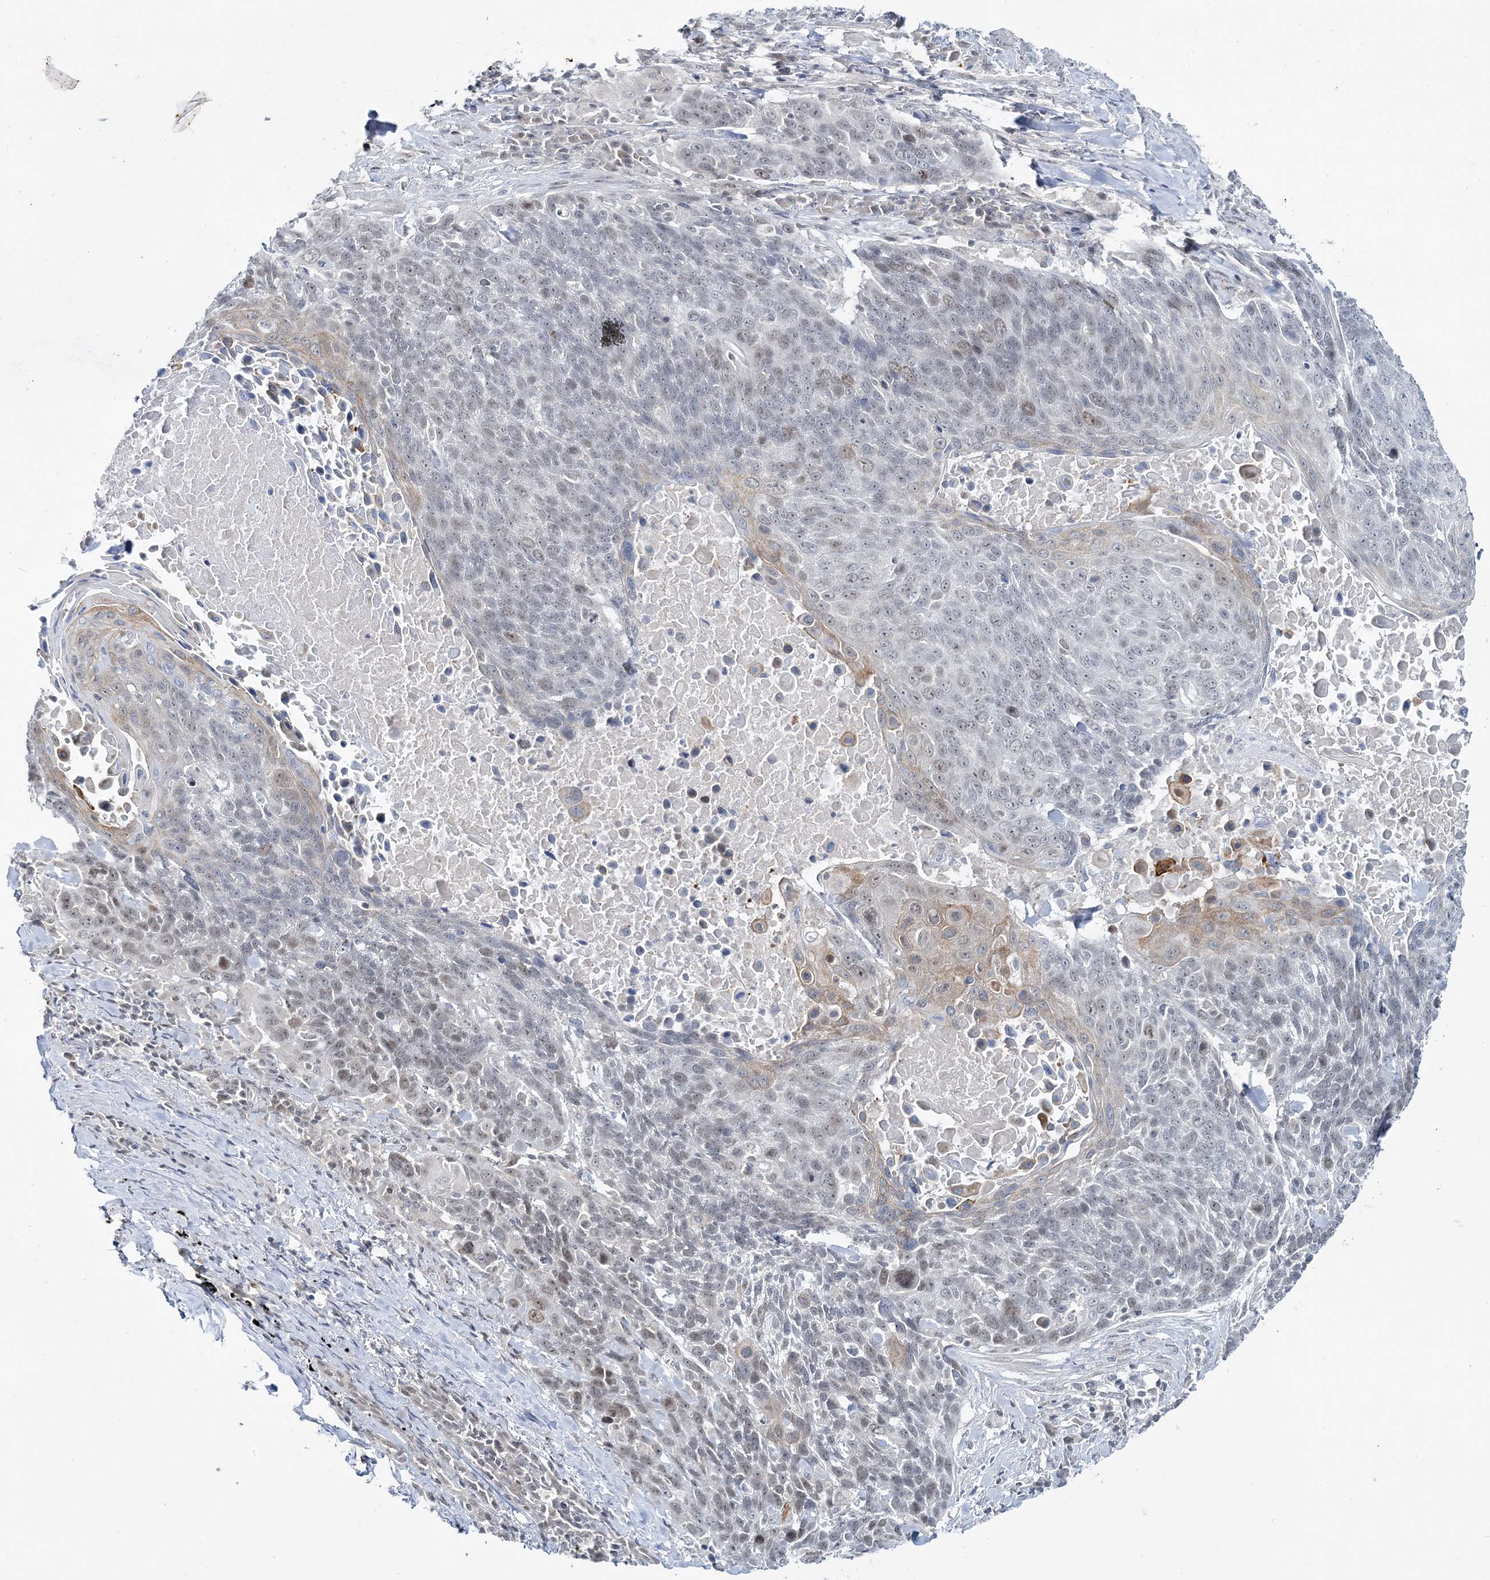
{"staining": {"intensity": "moderate", "quantity": "<25%", "location": "cytoplasmic/membranous"}, "tissue": "lung cancer", "cell_type": "Tumor cells", "image_type": "cancer", "snomed": [{"axis": "morphology", "description": "Squamous cell carcinoma, NOS"}, {"axis": "topography", "description": "Lung"}], "caption": "DAB (3,3'-diaminobenzidine) immunohistochemical staining of human lung squamous cell carcinoma demonstrates moderate cytoplasmic/membranous protein positivity in about <25% of tumor cells.", "gene": "LEXM", "patient": {"sex": "male", "age": 66}}